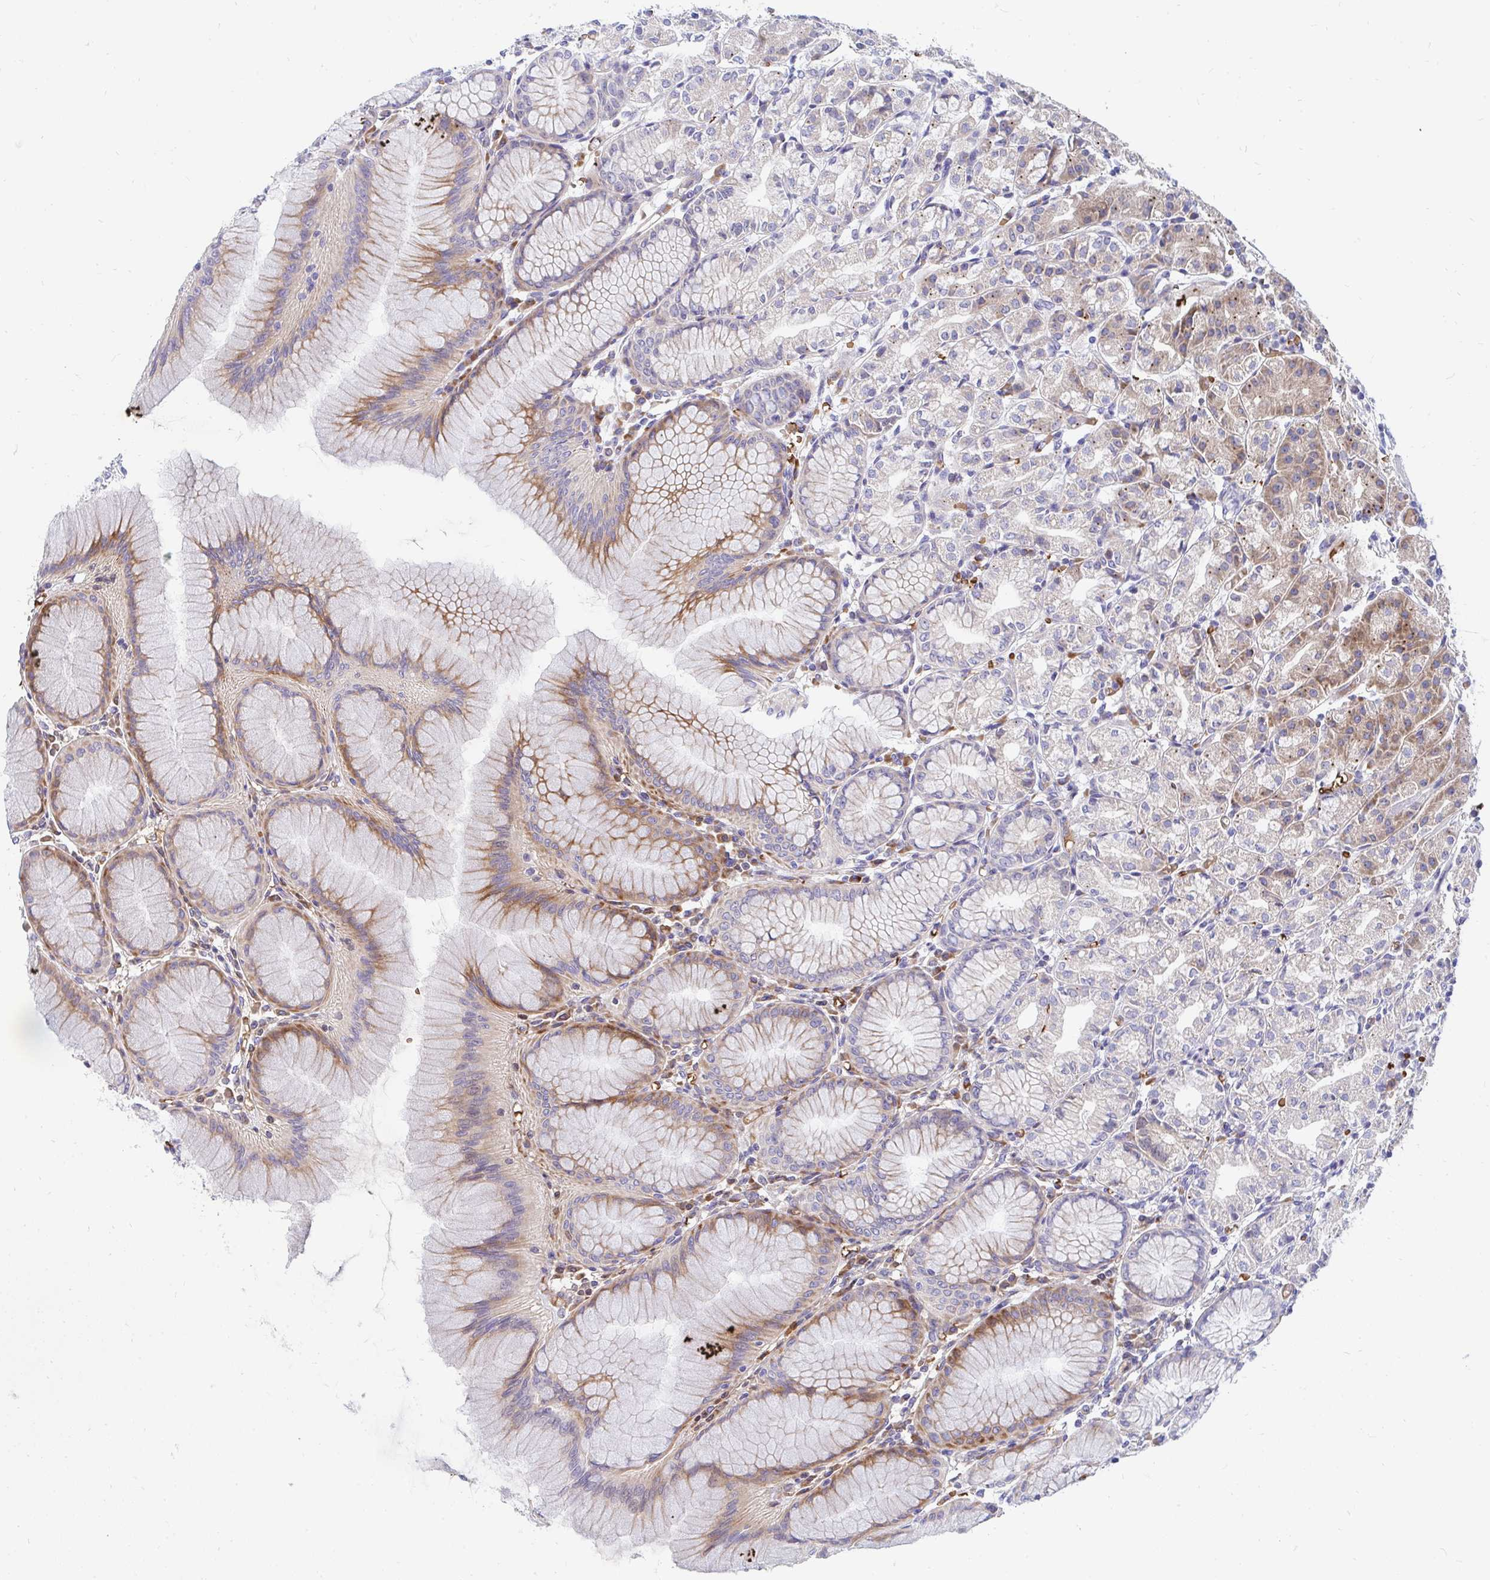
{"staining": {"intensity": "moderate", "quantity": "<25%", "location": "cytoplasmic/membranous"}, "tissue": "stomach", "cell_type": "Glandular cells", "image_type": "normal", "snomed": [{"axis": "morphology", "description": "Normal tissue, NOS"}, {"axis": "topography", "description": "Stomach"}], "caption": "Immunohistochemical staining of benign stomach demonstrates <25% levels of moderate cytoplasmic/membranous protein expression in approximately <25% of glandular cells.", "gene": "MROH2B", "patient": {"sex": "female", "age": 57}}